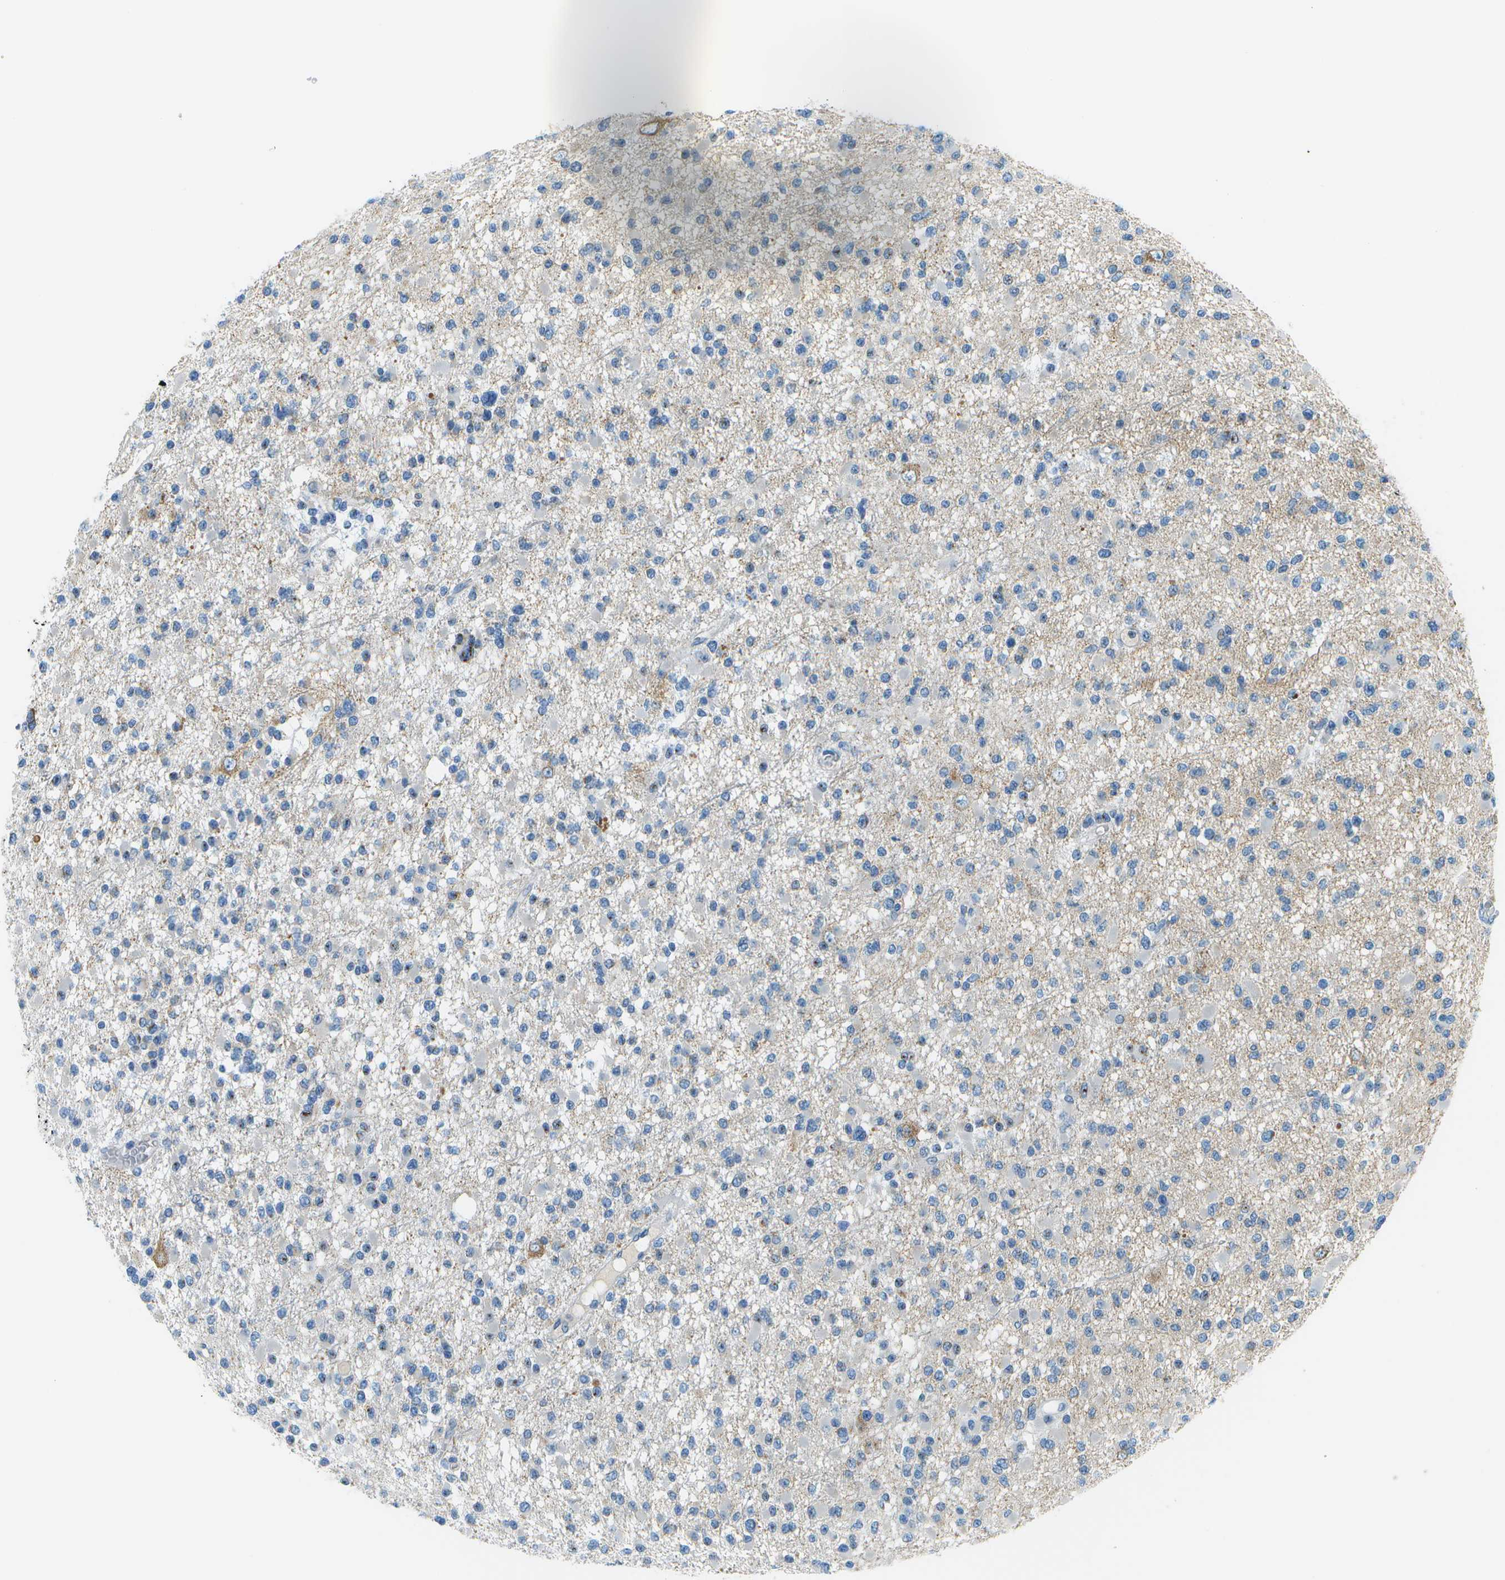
{"staining": {"intensity": "weak", "quantity": "<25%", "location": "cytoplasmic/membranous"}, "tissue": "glioma", "cell_type": "Tumor cells", "image_type": "cancer", "snomed": [{"axis": "morphology", "description": "Glioma, malignant, Low grade"}, {"axis": "topography", "description": "Brain"}], "caption": "IHC of human glioma reveals no staining in tumor cells. (DAB (3,3'-diaminobenzidine) immunohistochemistry with hematoxylin counter stain).", "gene": "PTGIS", "patient": {"sex": "female", "age": 22}}